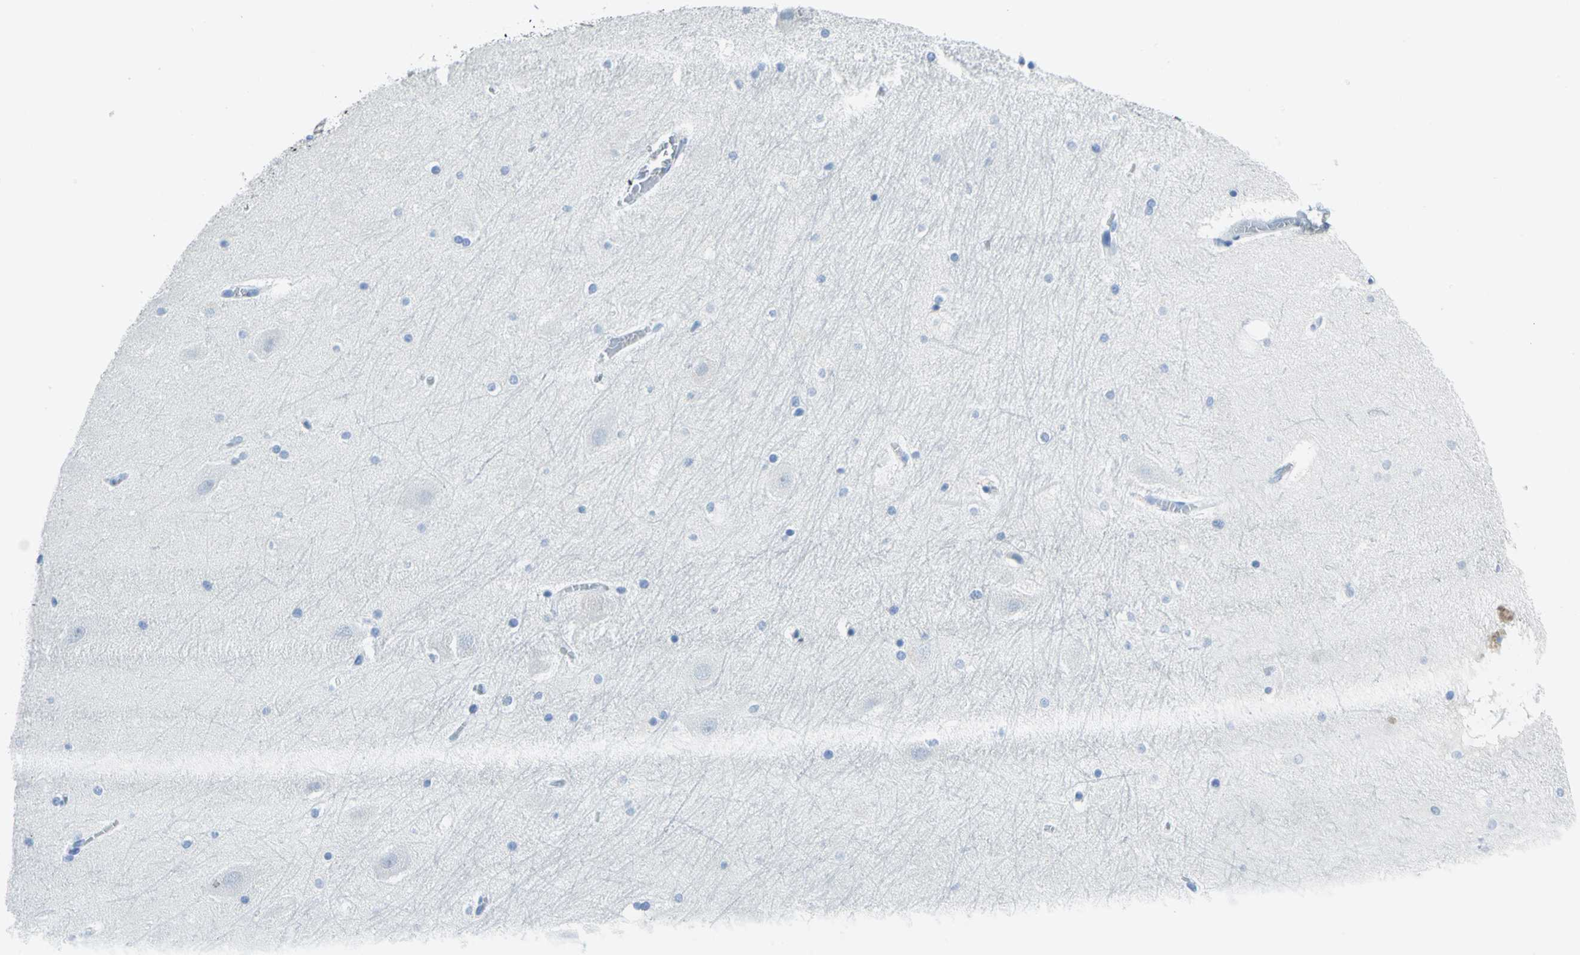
{"staining": {"intensity": "negative", "quantity": "none", "location": "none"}, "tissue": "hippocampus", "cell_type": "Glial cells", "image_type": "normal", "snomed": [{"axis": "morphology", "description": "Normal tissue, NOS"}, {"axis": "topography", "description": "Hippocampus"}], "caption": "Immunohistochemistry of normal hippocampus shows no positivity in glial cells.", "gene": "PKLR", "patient": {"sex": "male", "age": 45}}